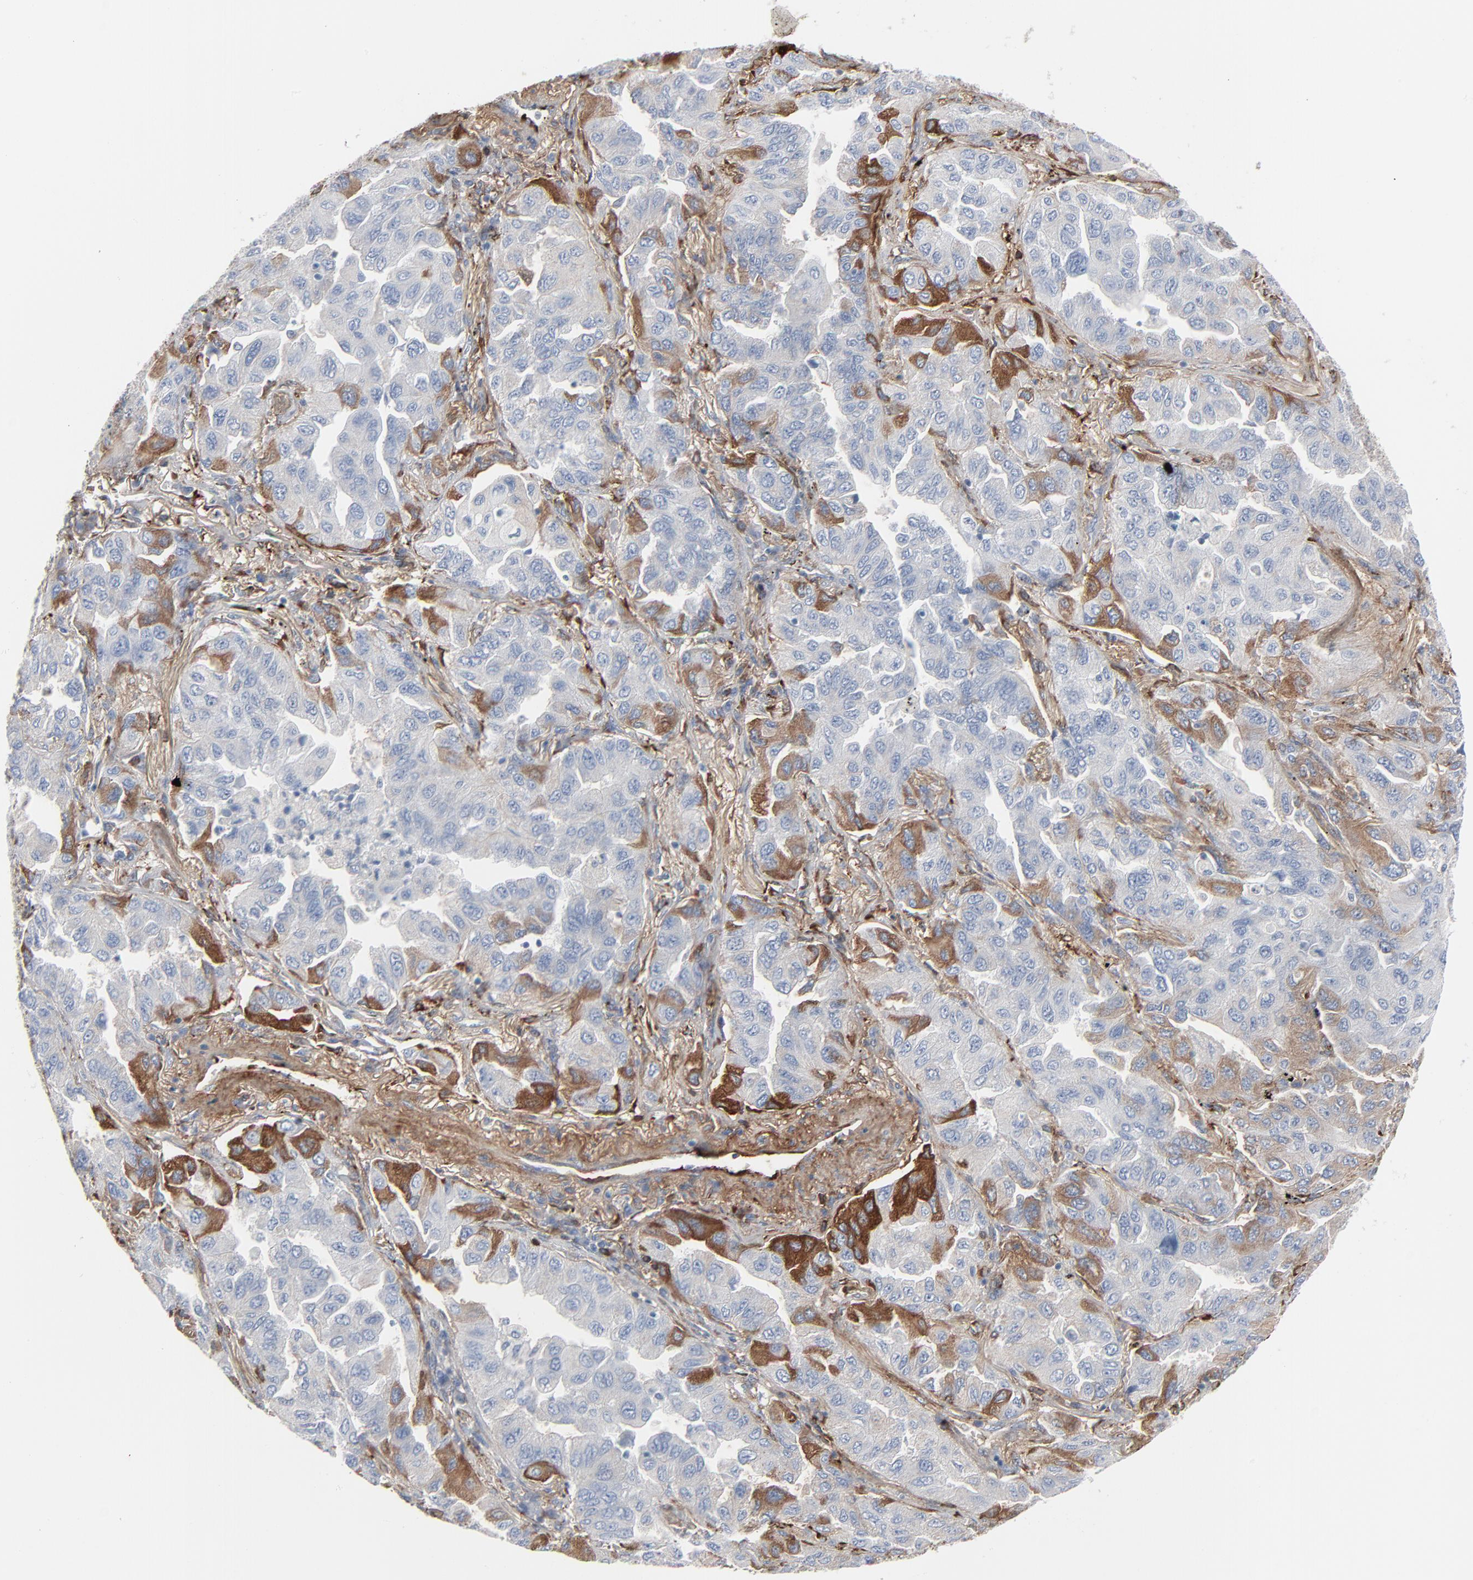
{"staining": {"intensity": "moderate", "quantity": "<25%", "location": "cytoplasmic/membranous"}, "tissue": "lung cancer", "cell_type": "Tumor cells", "image_type": "cancer", "snomed": [{"axis": "morphology", "description": "Adenocarcinoma, NOS"}, {"axis": "topography", "description": "Lung"}], "caption": "Brown immunohistochemical staining in human adenocarcinoma (lung) exhibits moderate cytoplasmic/membranous staining in approximately <25% of tumor cells.", "gene": "BGN", "patient": {"sex": "female", "age": 65}}